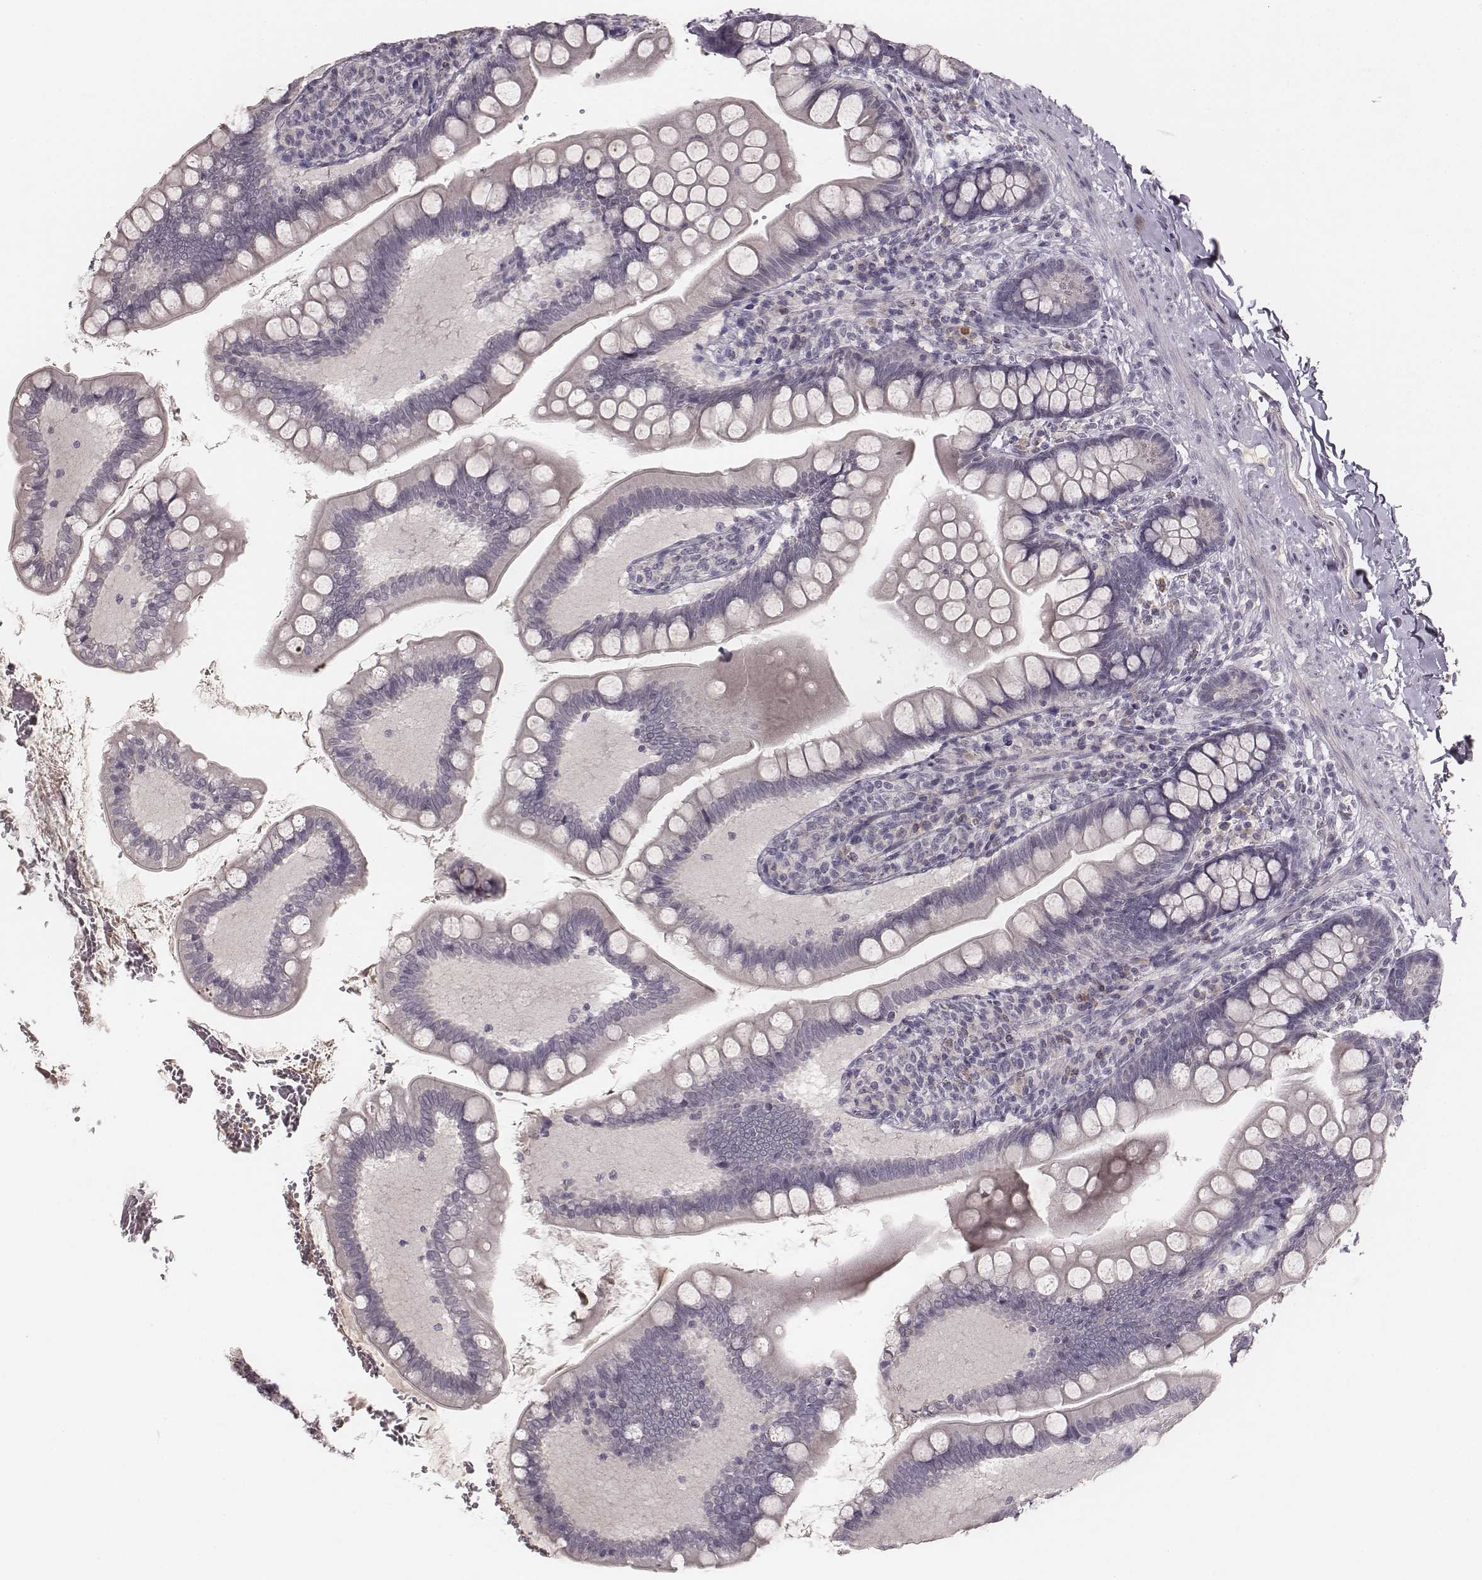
{"staining": {"intensity": "negative", "quantity": "none", "location": "none"}, "tissue": "small intestine", "cell_type": "Glandular cells", "image_type": "normal", "snomed": [{"axis": "morphology", "description": "Normal tissue, NOS"}, {"axis": "topography", "description": "Small intestine"}], "caption": "Unremarkable small intestine was stained to show a protein in brown. There is no significant staining in glandular cells. (Immunohistochemistry (ihc), brightfield microscopy, high magnification).", "gene": "LY6K", "patient": {"sex": "female", "age": 56}}